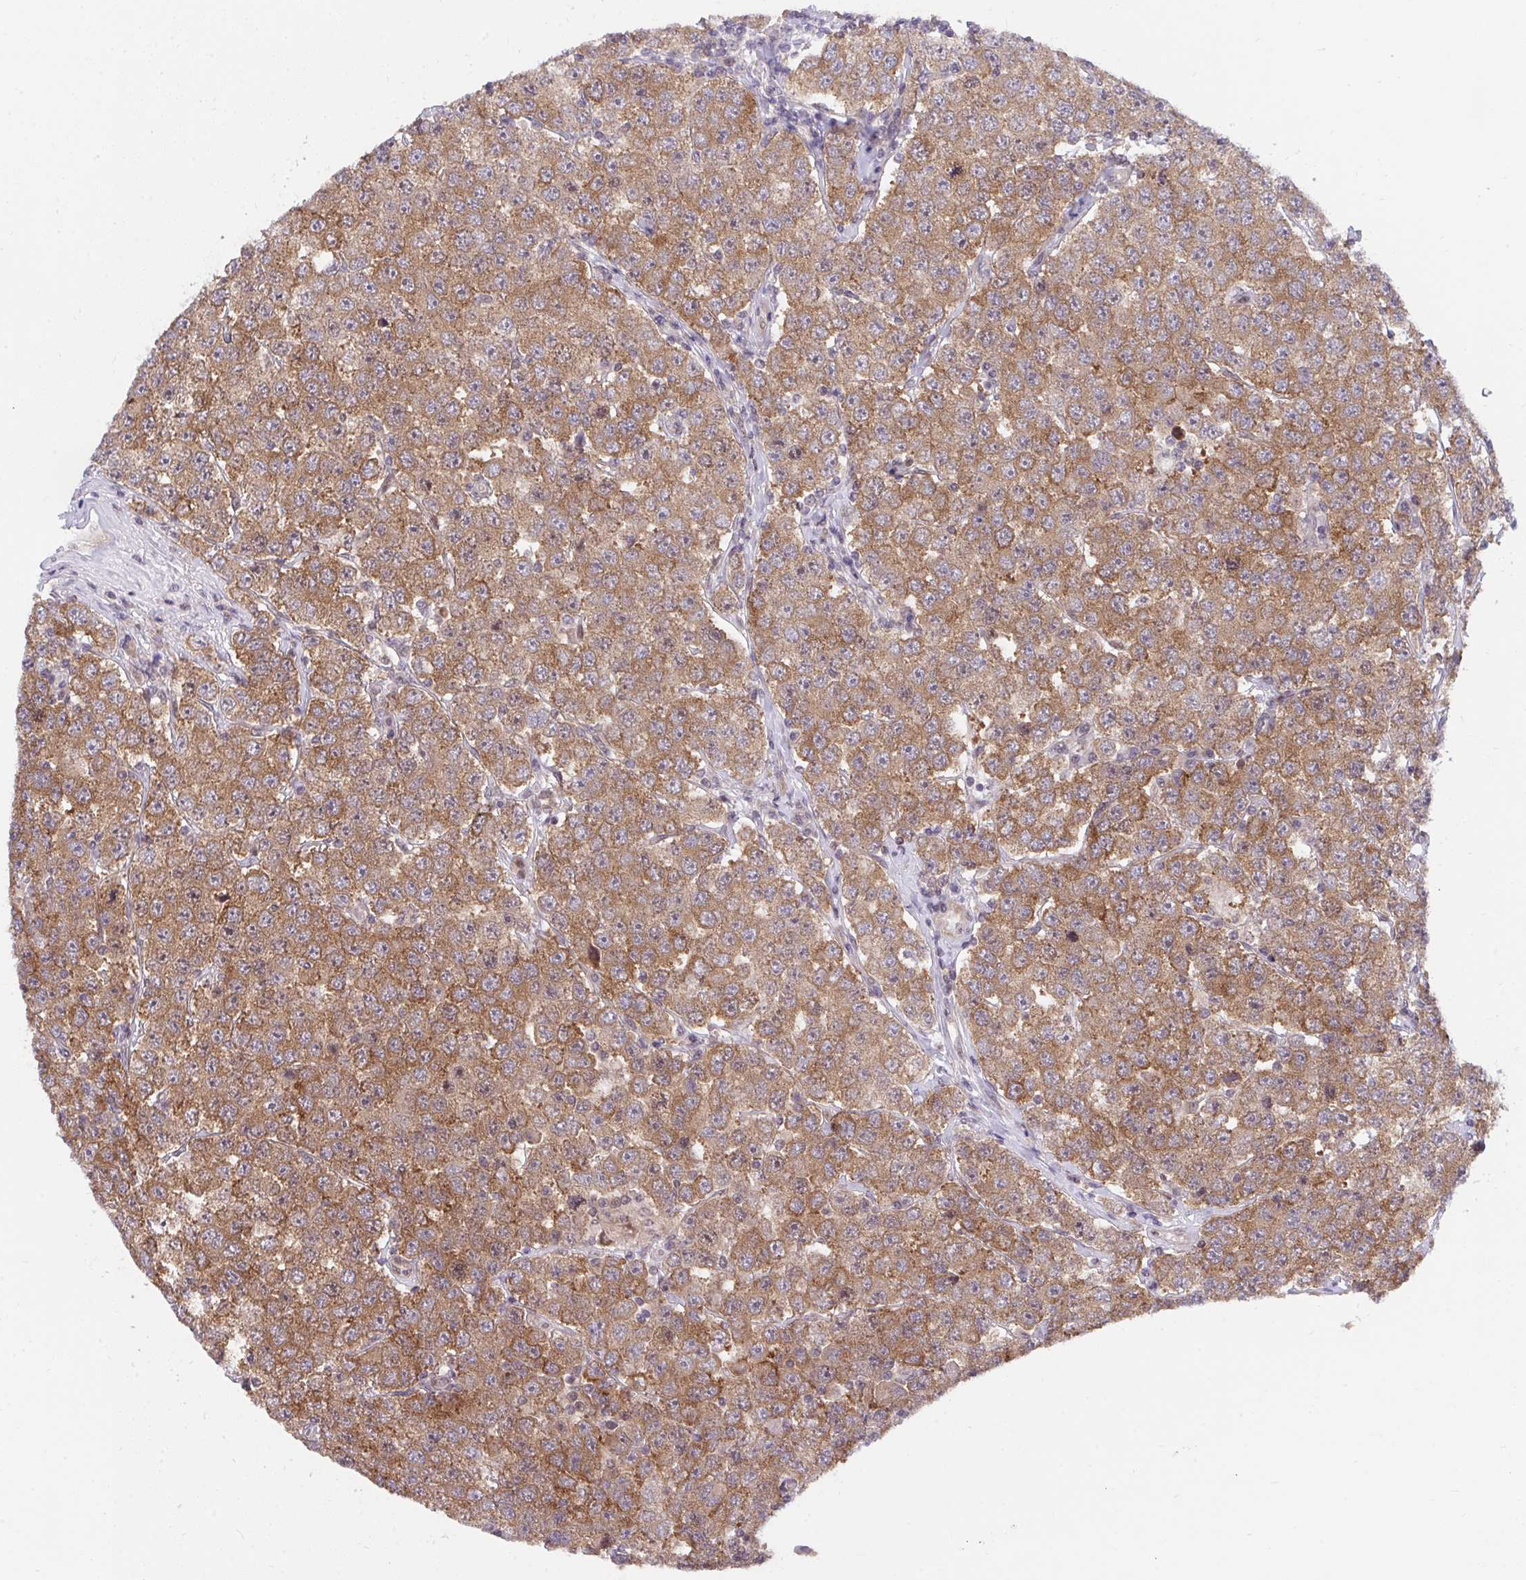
{"staining": {"intensity": "moderate", "quantity": ">75%", "location": "cytoplasmic/membranous"}, "tissue": "testis cancer", "cell_type": "Tumor cells", "image_type": "cancer", "snomed": [{"axis": "morphology", "description": "Seminoma, NOS"}, {"axis": "topography", "description": "Testis"}], "caption": "Moderate cytoplasmic/membranous expression for a protein is appreciated in approximately >75% of tumor cells of testis cancer using immunohistochemistry (IHC).", "gene": "ERI1", "patient": {"sex": "male", "age": 28}}